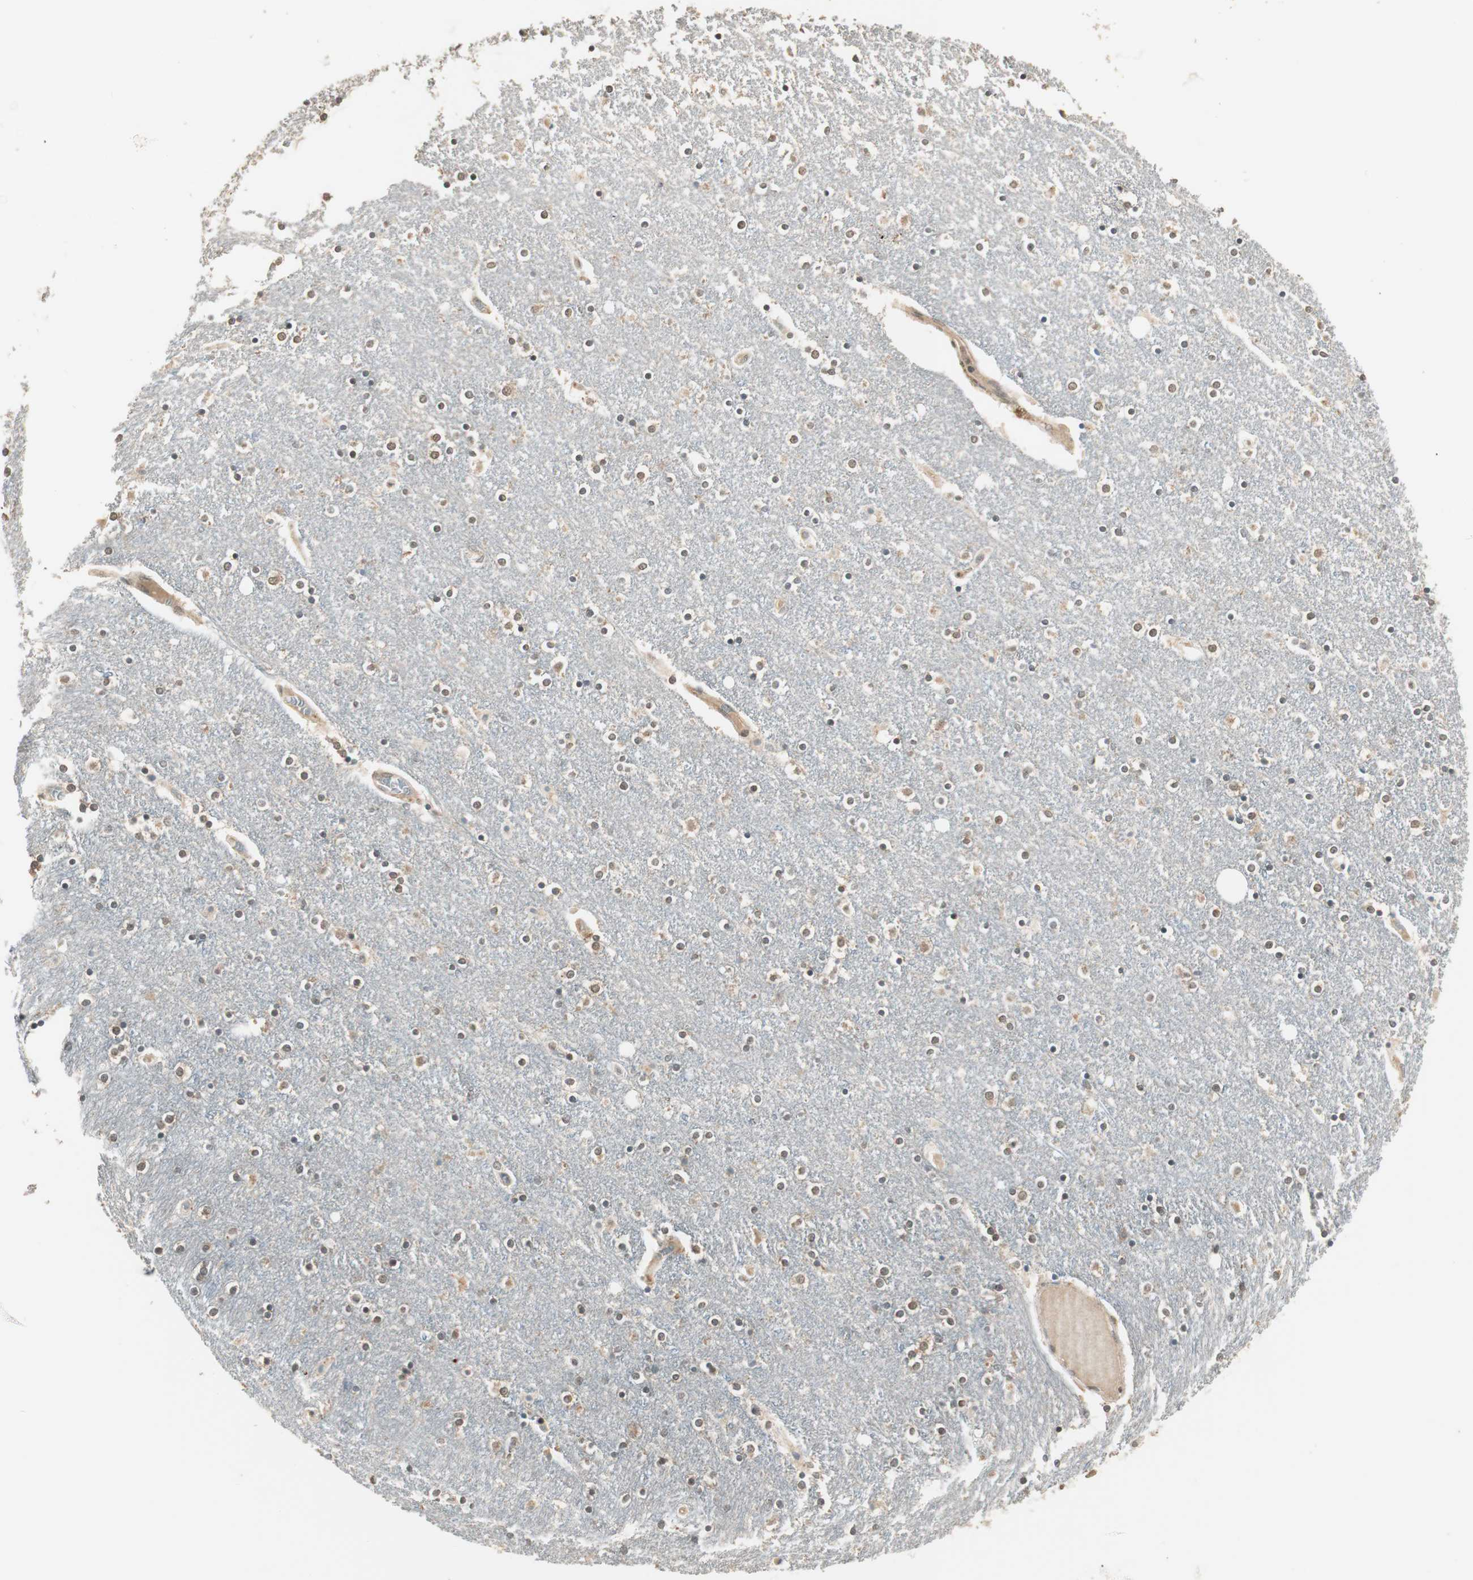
{"staining": {"intensity": "moderate", "quantity": "25%-75%", "location": "cytoplasmic/membranous"}, "tissue": "caudate", "cell_type": "Glial cells", "image_type": "normal", "snomed": [{"axis": "morphology", "description": "Normal tissue, NOS"}, {"axis": "topography", "description": "Lateral ventricle wall"}], "caption": "Caudate stained for a protein (brown) exhibits moderate cytoplasmic/membranous positive positivity in approximately 25%-75% of glial cells.", "gene": "USP5", "patient": {"sex": "female", "age": 54}}